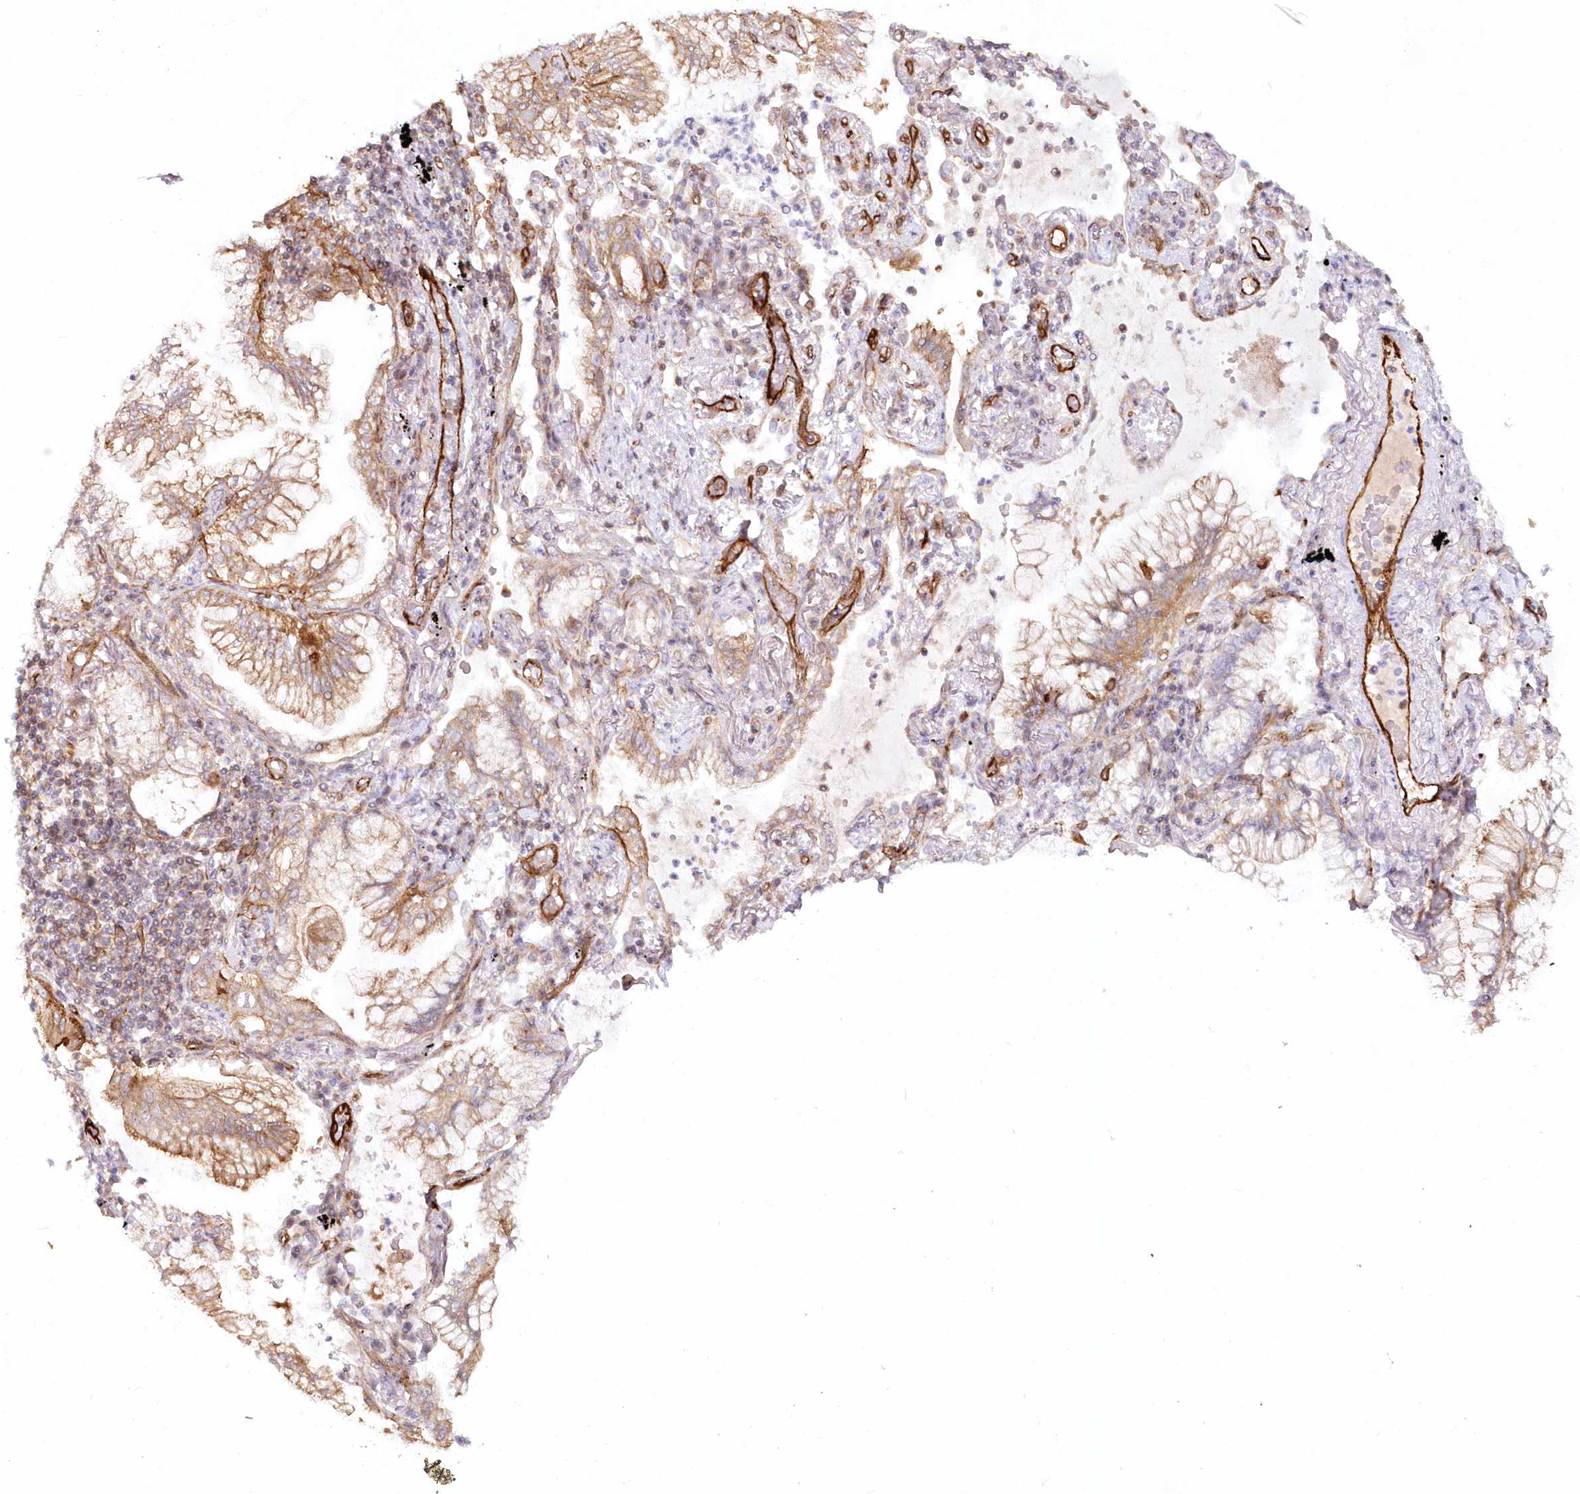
{"staining": {"intensity": "moderate", "quantity": ">75%", "location": "cytoplasmic/membranous"}, "tissue": "lung cancer", "cell_type": "Tumor cells", "image_type": "cancer", "snomed": [{"axis": "morphology", "description": "Adenocarcinoma, NOS"}, {"axis": "topography", "description": "Lung"}], "caption": "This micrograph reveals lung cancer (adenocarcinoma) stained with IHC to label a protein in brown. The cytoplasmic/membranous of tumor cells show moderate positivity for the protein. Nuclei are counter-stained blue.", "gene": "AFAP1L2", "patient": {"sex": "female", "age": 70}}